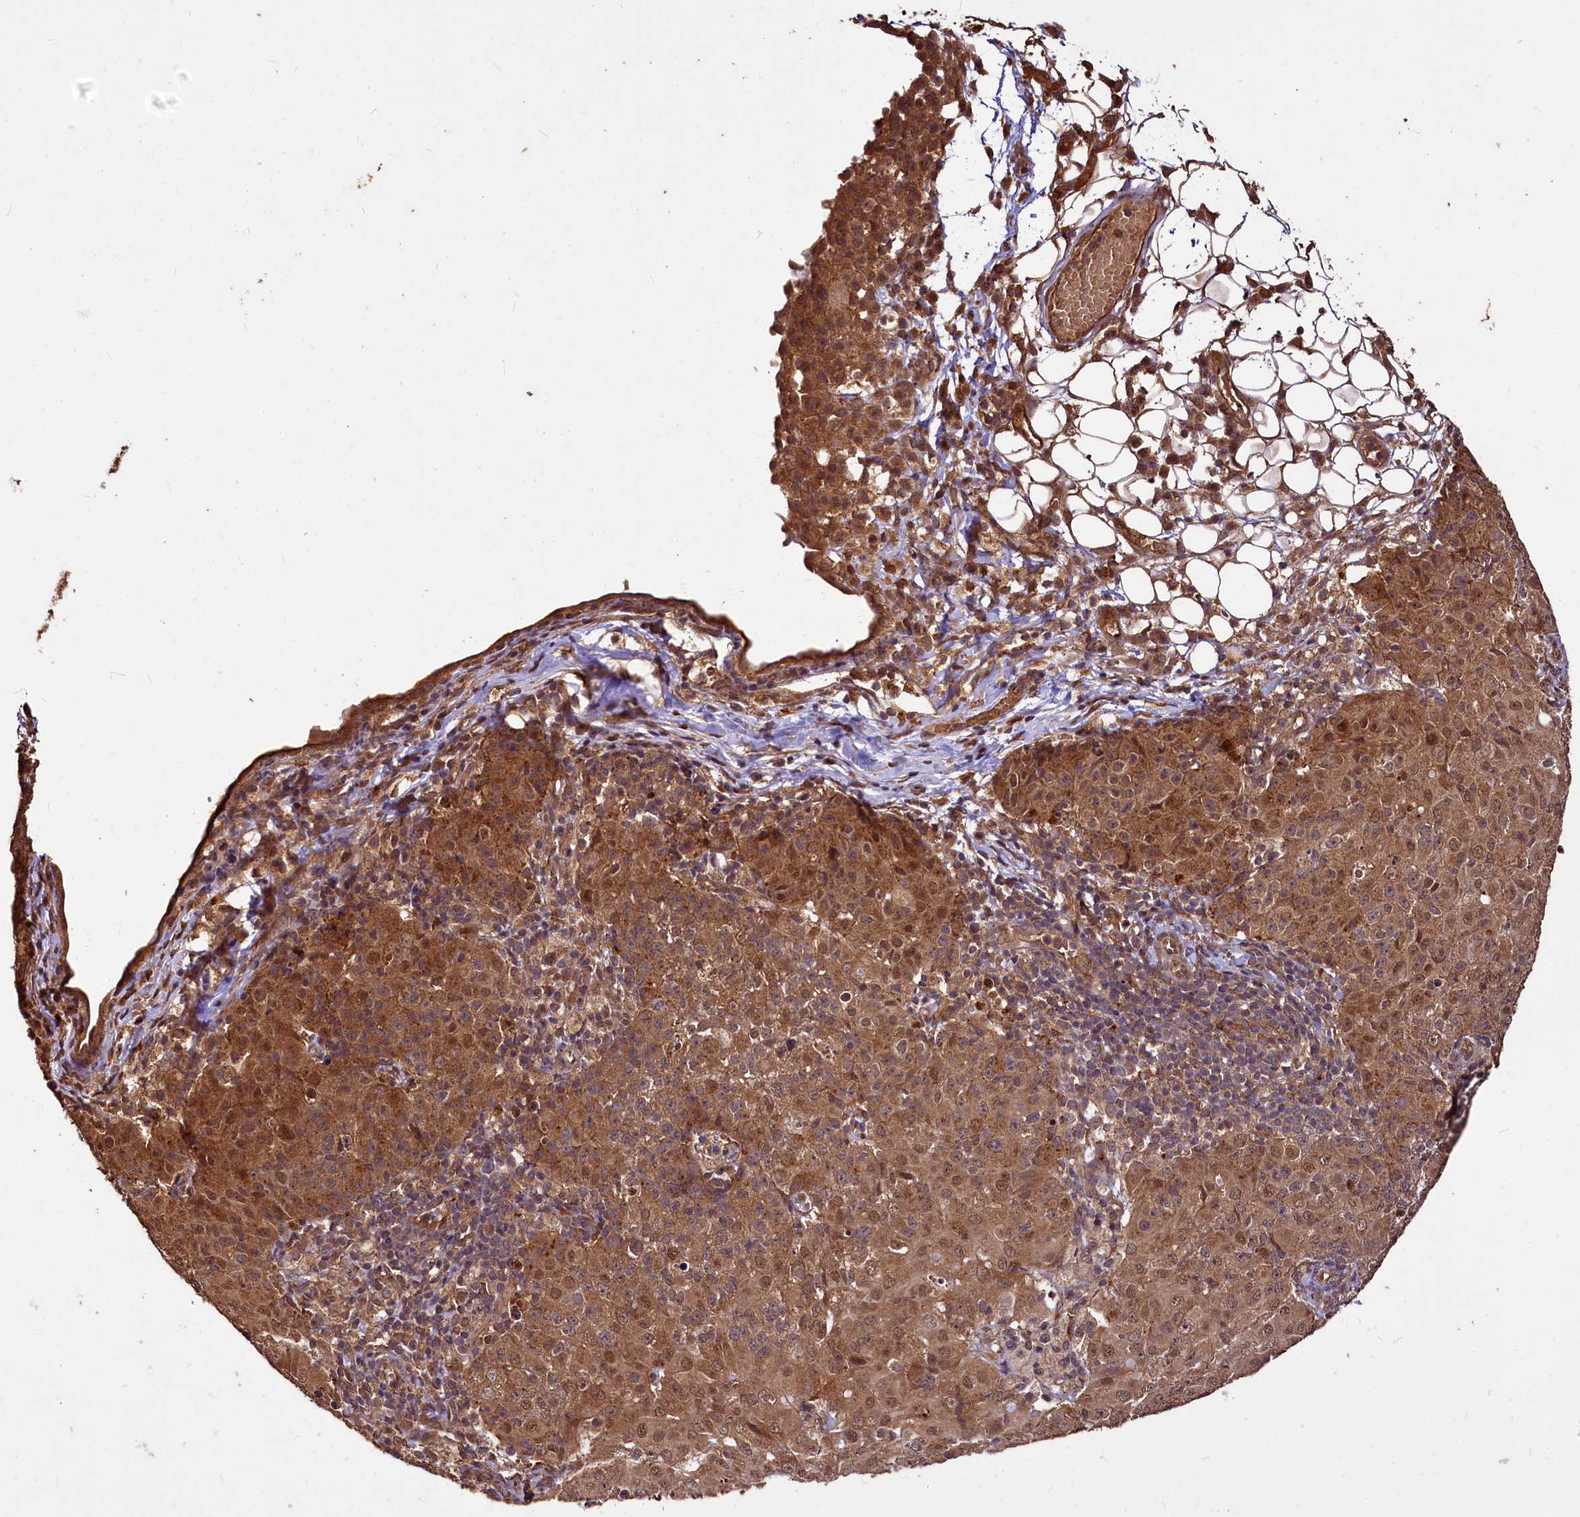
{"staining": {"intensity": "moderate", "quantity": ">75%", "location": "cytoplasmic/membranous,nuclear"}, "tissue": "ovarian cancer", "cell_type": "Tumor cells", "image_type": "cancer", "snomed": [{"axis": "morphology", "description": "Carcinoma, endometroid"}, {"axis": "topography", "description": "Ovary"}], "caption": "Human ovarian endometroid carcinoma stained with a brown dye displays moderate cytoplasmic/membranous and nuclear positive staining in approximately >75% of tumor cells.", "gene": "VPS51", "patient": {"sex": "female", "age": 42}}